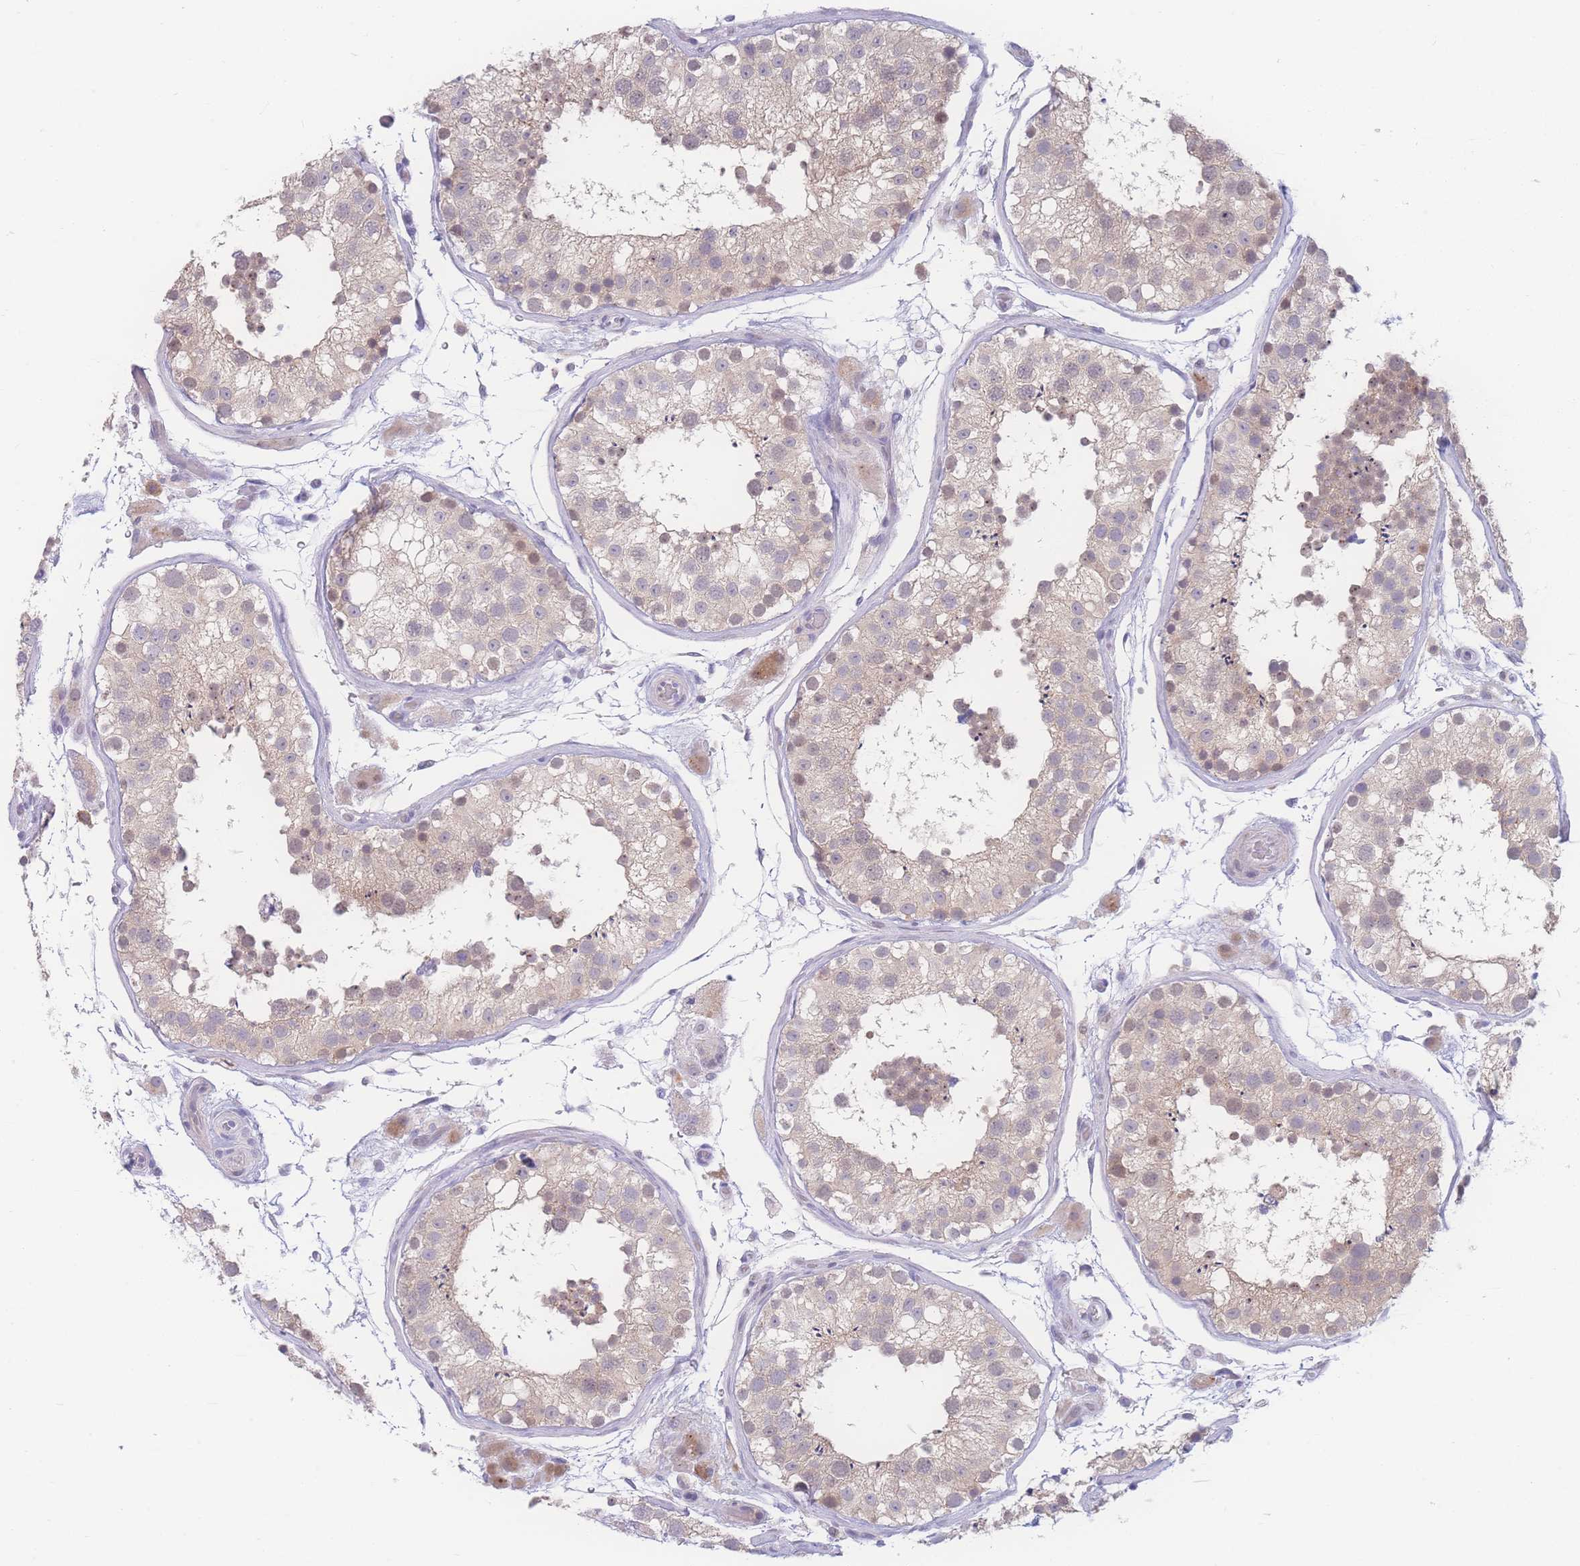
{"staining": {"intensity": "moderate", "quantity": "<25%", "location": "cytoplasmic/membranous,nuclear"}, "tissue": "testis", "cell_type": "Cells in seminiferous ducts", "image_type": "normal", "snomed": [{"axis": "morphology", "description": "Normal tissue, NOS"}, {"axis": "topography", "description": "Testis"}], "caption": "Testis was stained to show a protein in brown. There is low levels of moderate cytoplasmic/membranous,nuclear positivity in approximately <25% of cells in seminiferous ducts. The staining is performed using DAB brown chromogen to label protein expression. The nuclei are counter-stained blue using hematoxylin.", "gene": "PRSS22", "patient": {"sex": "male", "age": 26}}